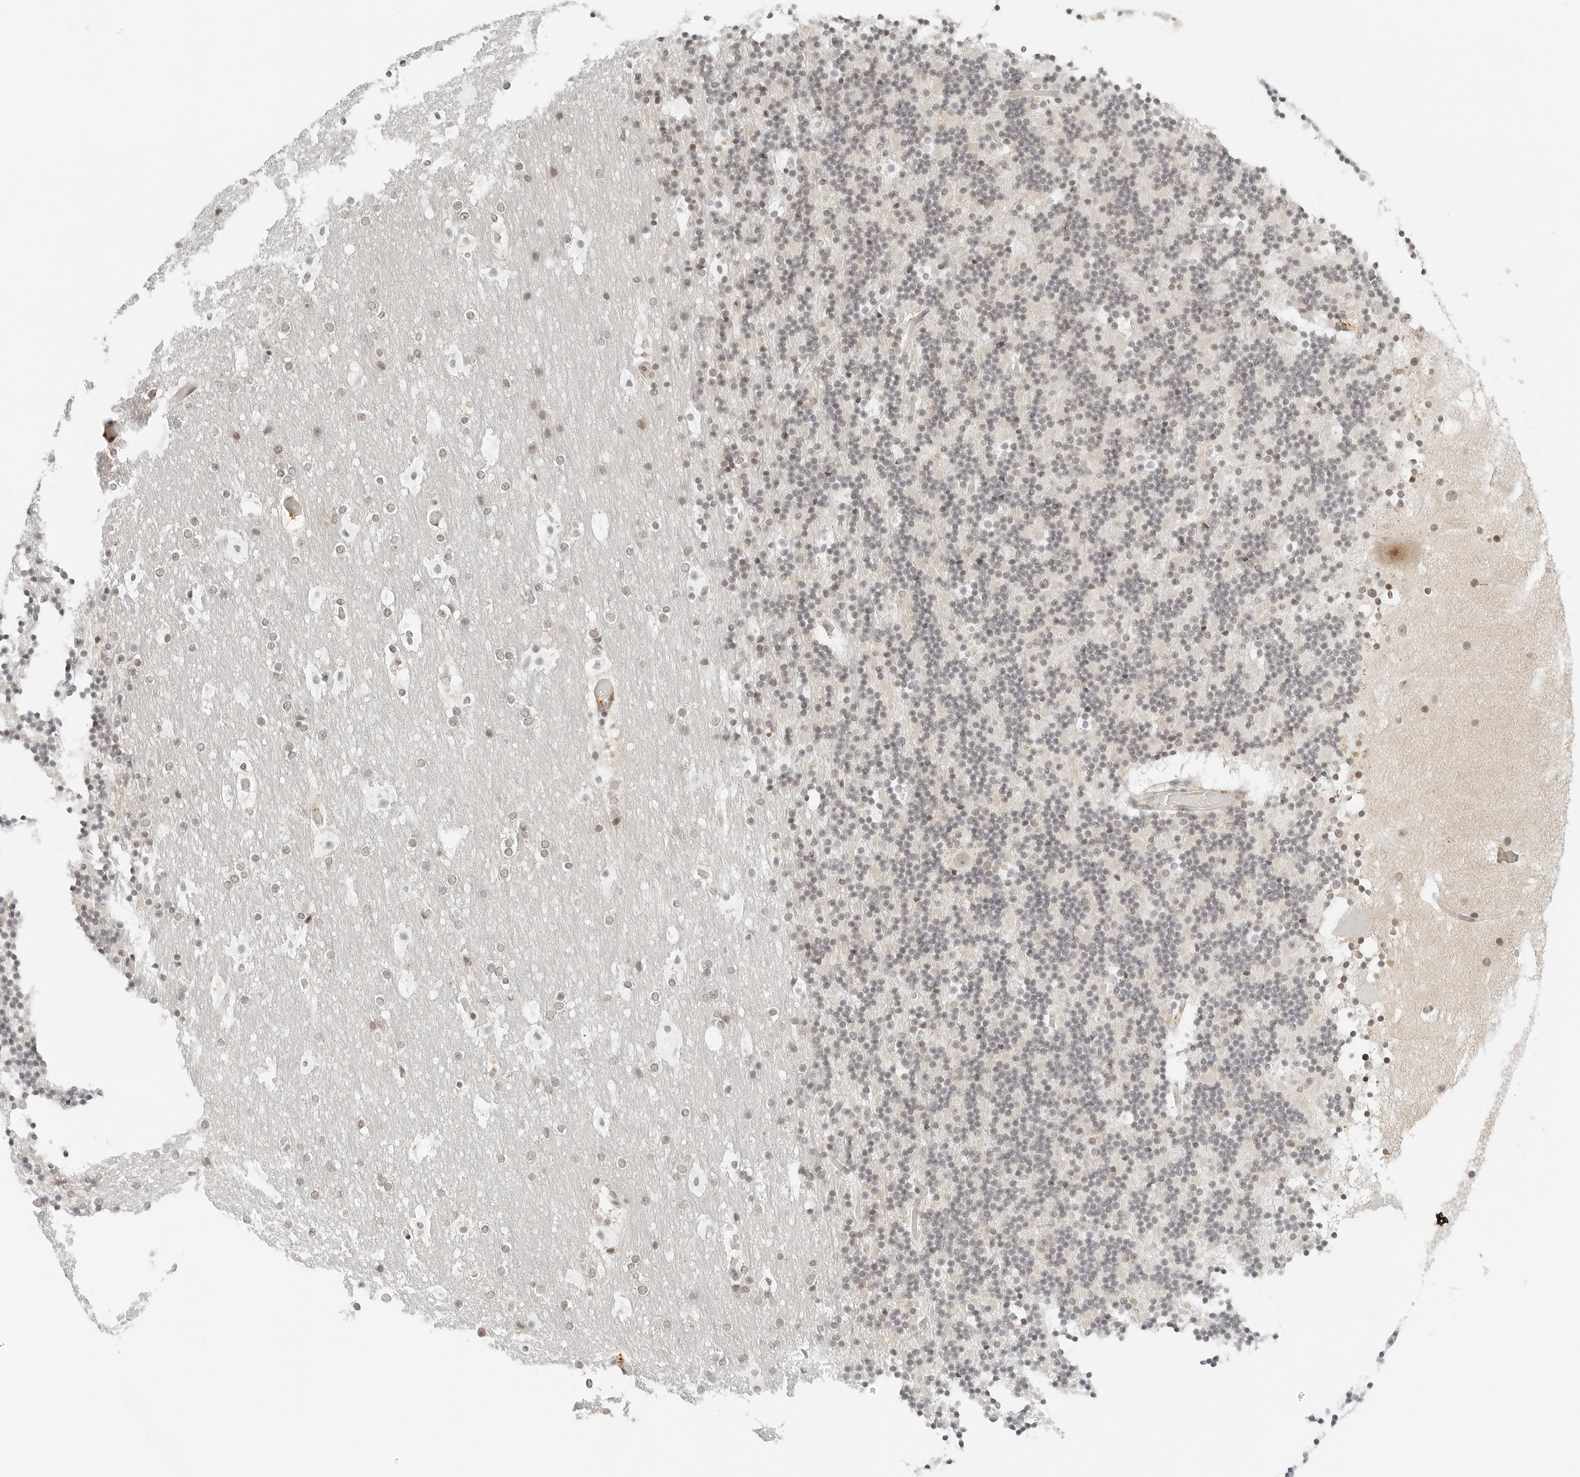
{"staining": {"intensity": "weak", "quantity": "<25%", "location": "nuclear"}, "tissue": "cerebellum", "cell_type": "Cells in granular layer", "image_type": "normal", "snomed": [{"axis": "morphology", "description": "Normal tissue, NOS"}, {"axis": "topography", "description": "Cerebellum"}], "caption": "Cells in granular layer are negative for brown protein staining in benign cerebellum. The staining is performed using DAB brown chromogen with nuclei counter-stained in using hematoxylin.", "gene": "NEO1", "patient": {"sex": "male", "age": 57}}